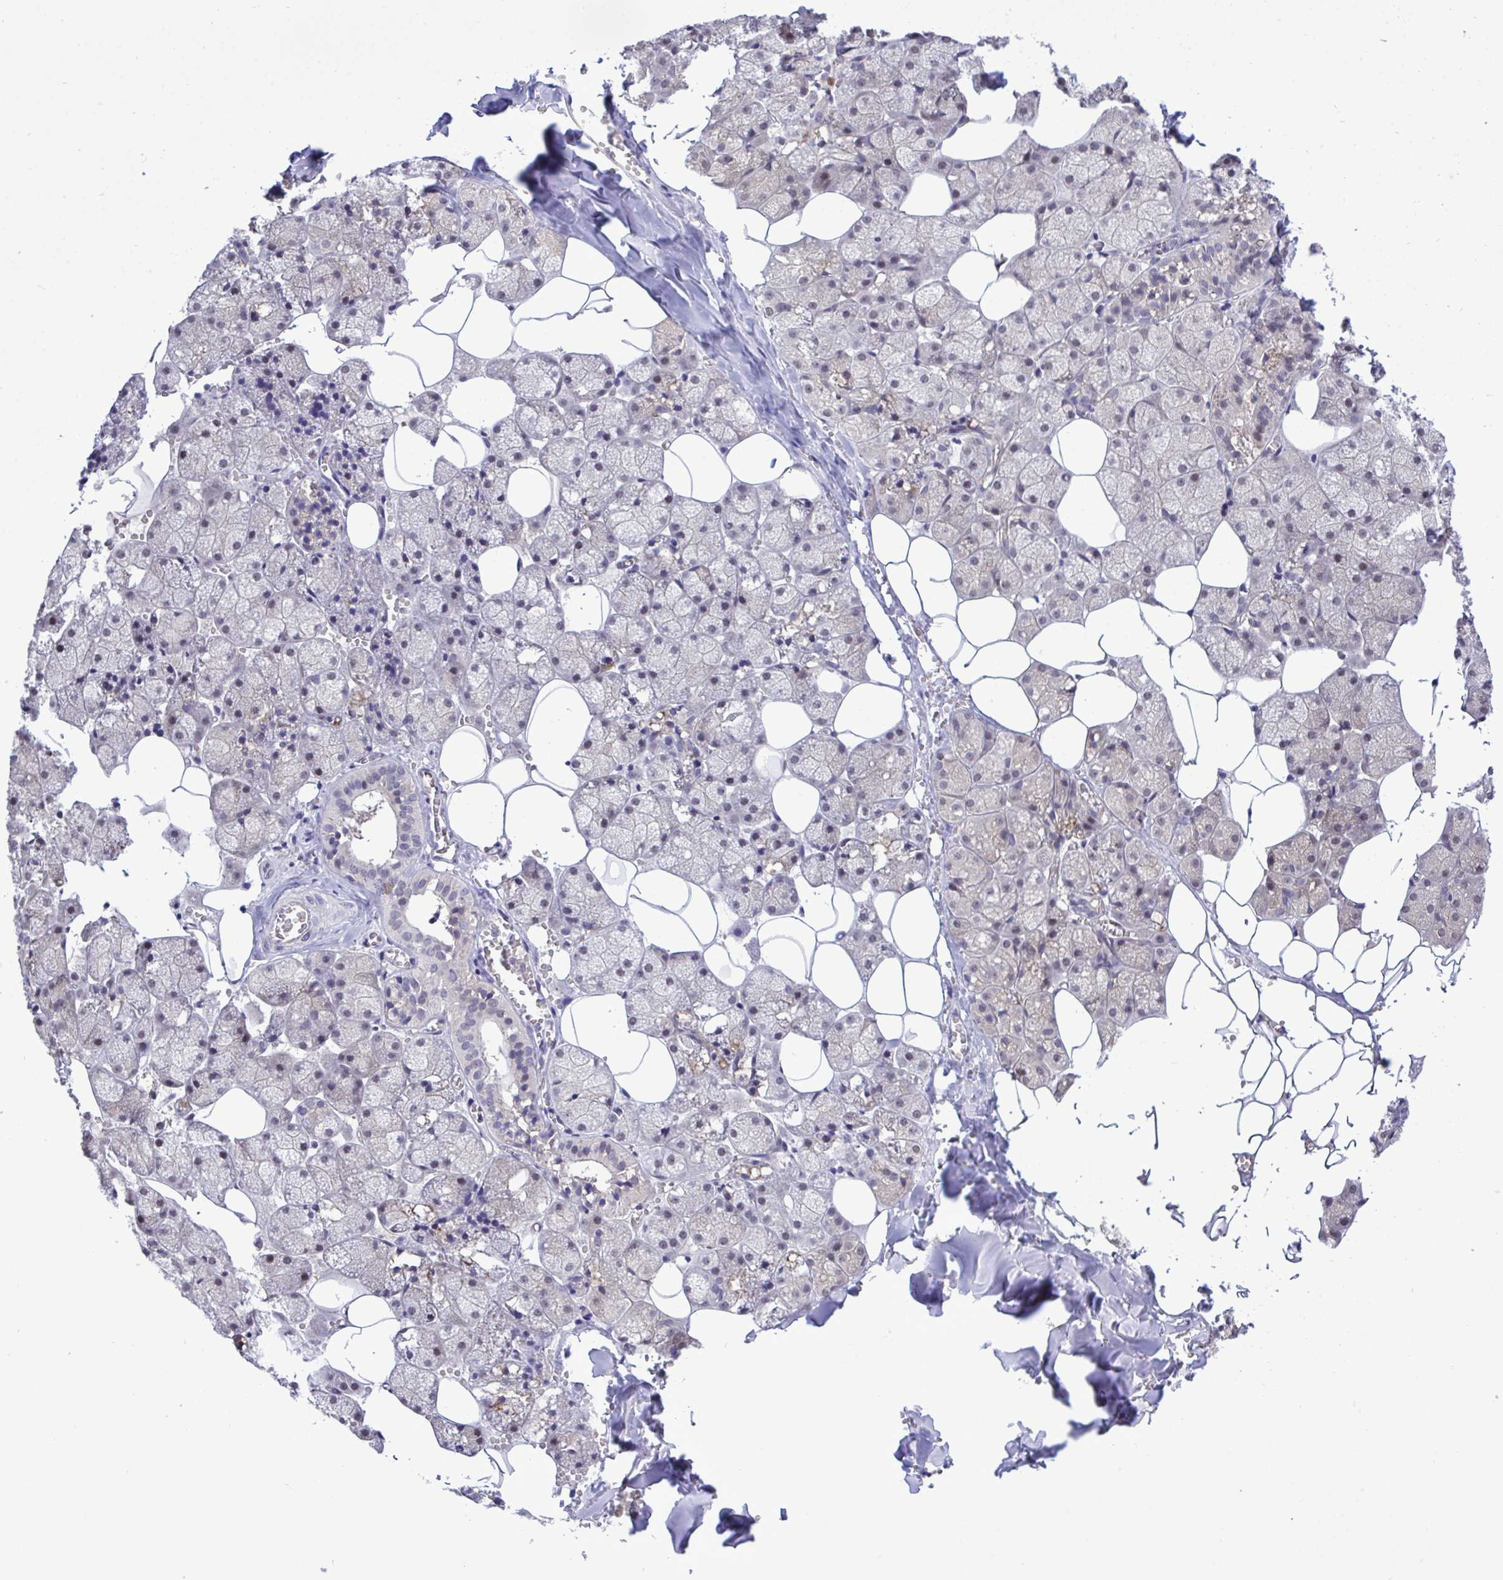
{"staining": {"intensity": "weak", "quantity": "<25%", "location": "cytoplasmic/membranous,nuclear"}, "tissue": "salivary gland", "cell_type": "Glandular cells", "image_type": "normal", "snomed": [{"axis": "morphology", "description": "Normal tissue, NOS"}, {"axis": "topography", "description": "Salivary gland"}, {"axis": "topography", "description": "Peripheral nerve tissue"}], "caption": "IHC of benign human salivary gland displays no staining in glandular cells.", "gene": "ZNF444", "patient": {"sex": "male", "age": 38}}